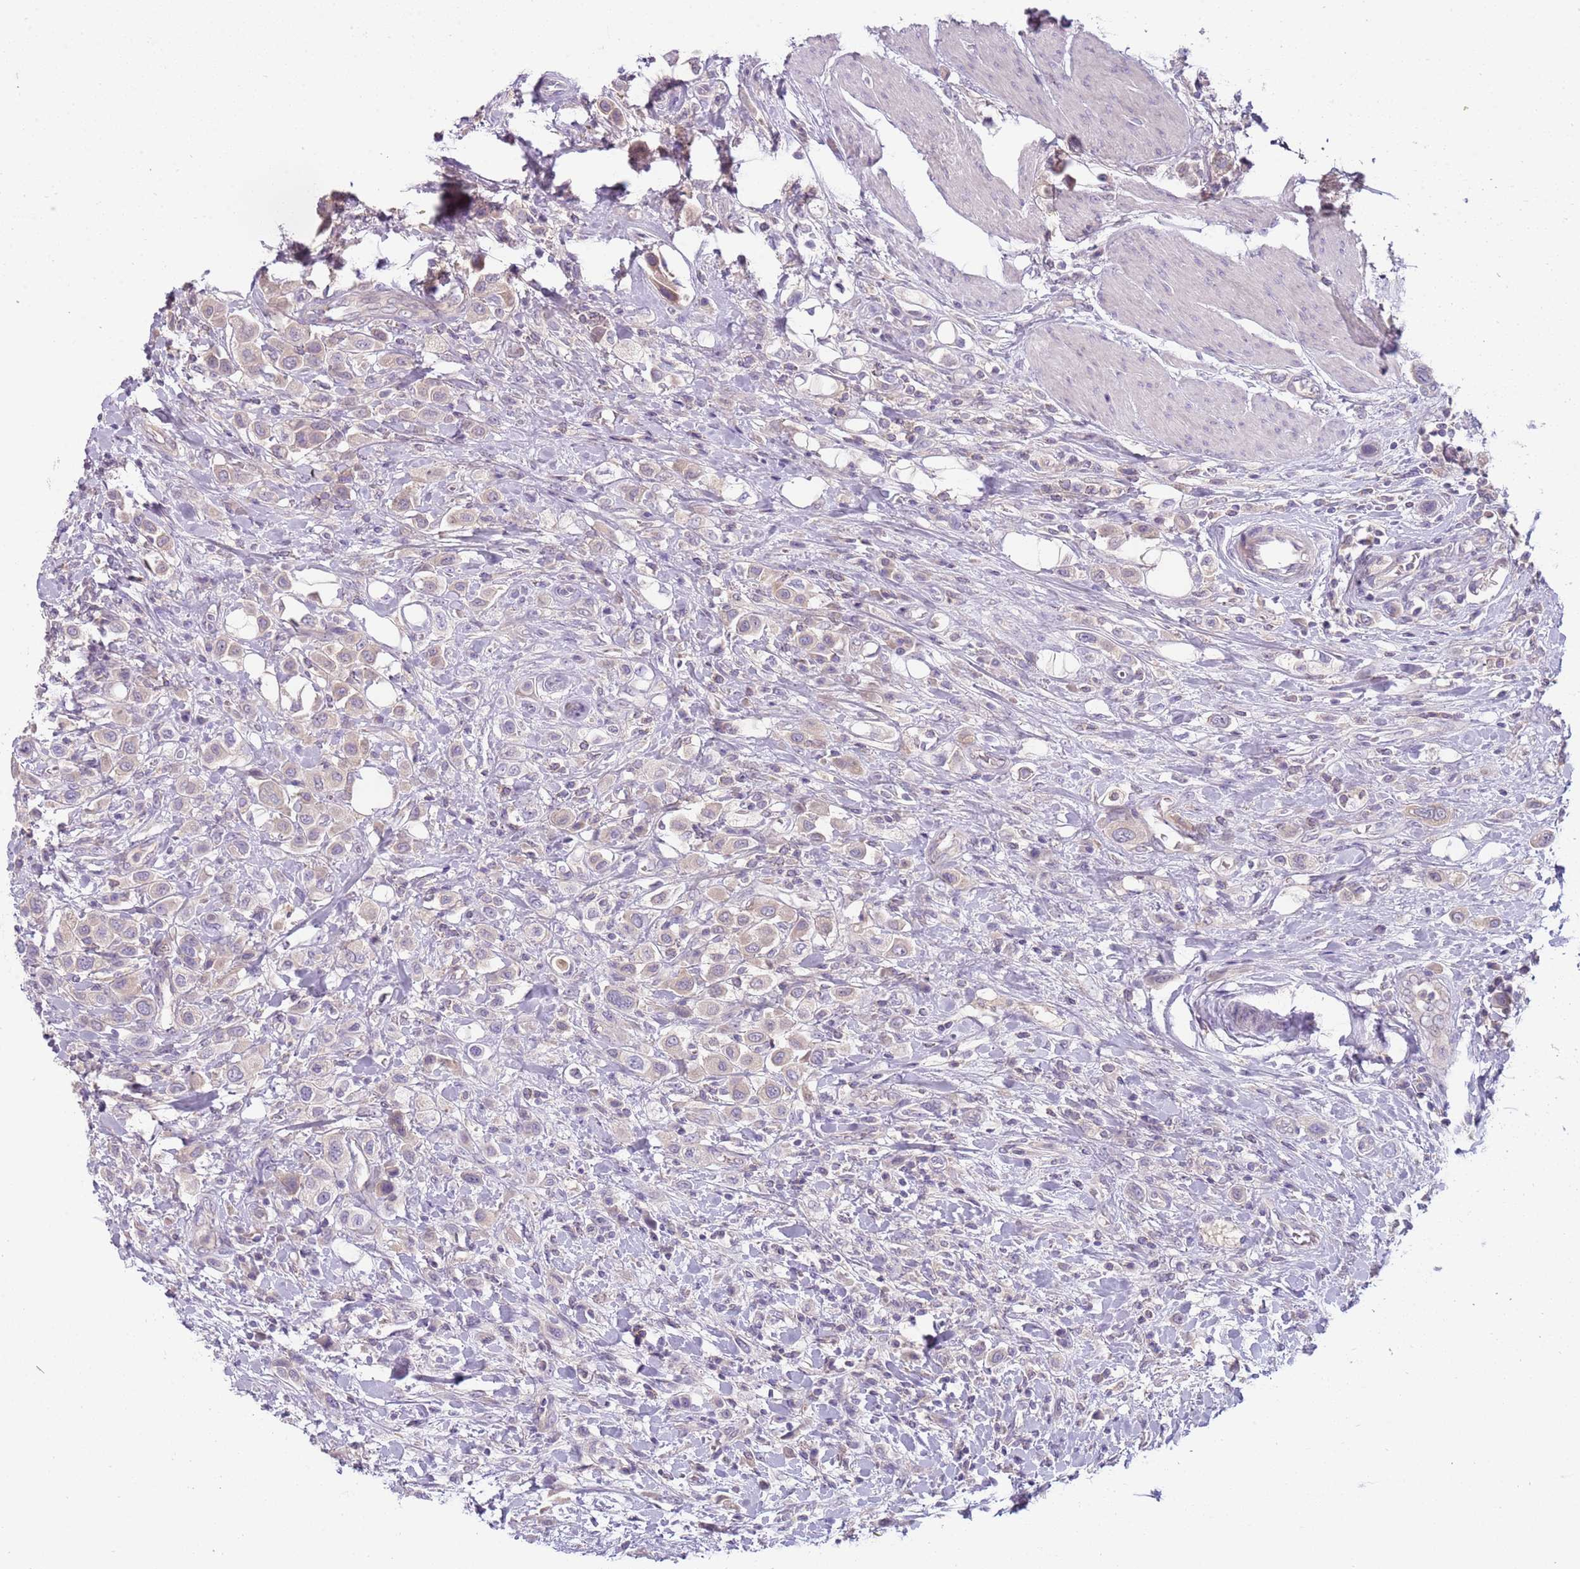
{"staining": {"intensity": "weak", "quantity": "<25%", "location": "cytoplasmic/membranous"}, "tissue": "urothelial cancer", "cell_type": "Tumor cells", "image_type": "cancer", "snomed": [{"axis": "morphology", "description": "Urothelial carcinoma, High grade"}, {"axis": "topography", "description": "Urinary bladder"}], "caption": "The IHC photomicrograph has no significant expression in tumor cells of urothelial cancer tissue.", "gene": "ARHGAP5", "patient": {"sex": "male", "age": 50}}